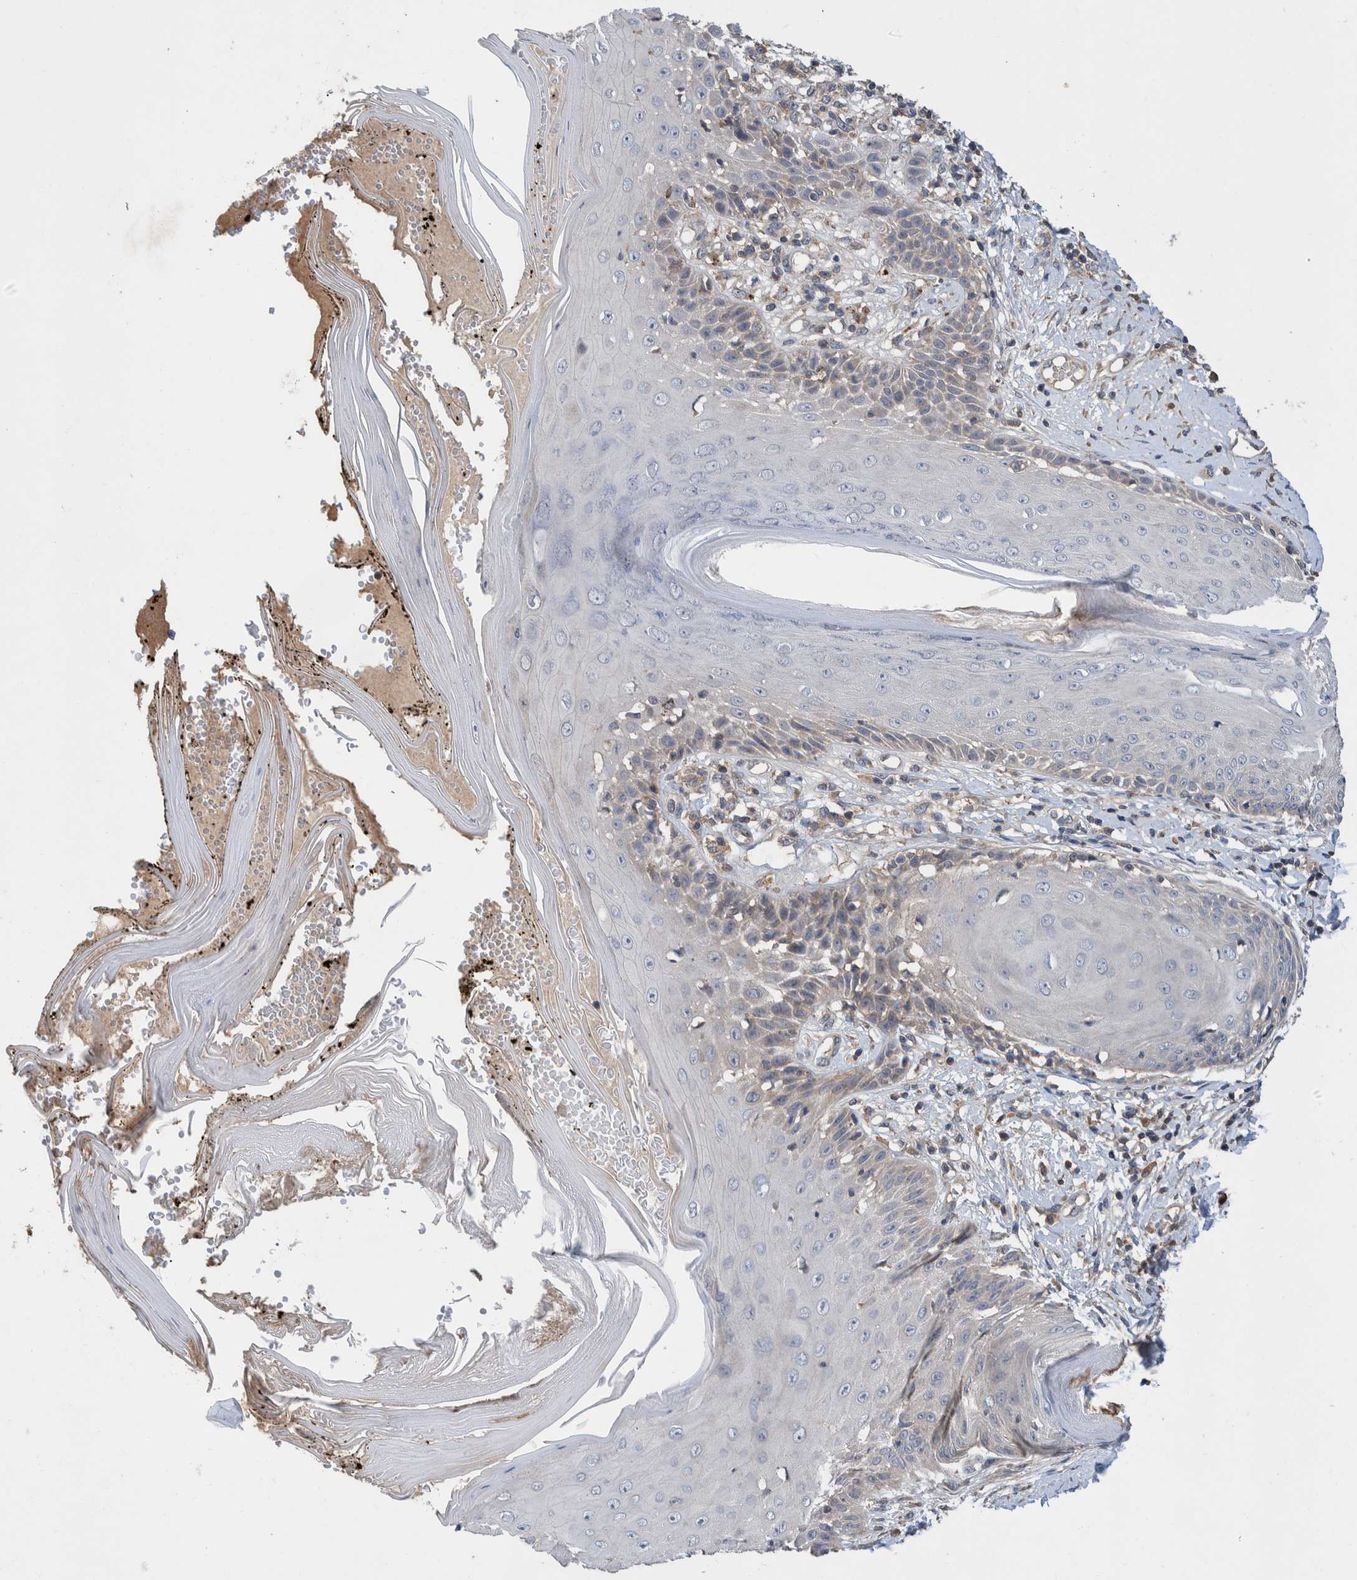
{"staining": {"intensity": "weak", "quantity": ">75%", "location": "cytoplasmic/membranous"}, "tissue": "skin", "cell_type": "Fibroblasts", "image_type": "normal", "snomed": [{"axis": "morphology", "description": "Normal tissue, NOS"}, {"axis": "topography", "description": "Skin"}, {"axis": "topography", "description": "Peripheral nerve tissue"}], "caption": "Immunohistochemical staining of normal human skin displays low levels of weak cytoplasmic/membranous staining in approximately >75% of fibroblasts. (Brightfield microscopy of DAB IHC at high magnification).", "gene": "PLPBP", "patient": {"sex": "male", "age": 24}}